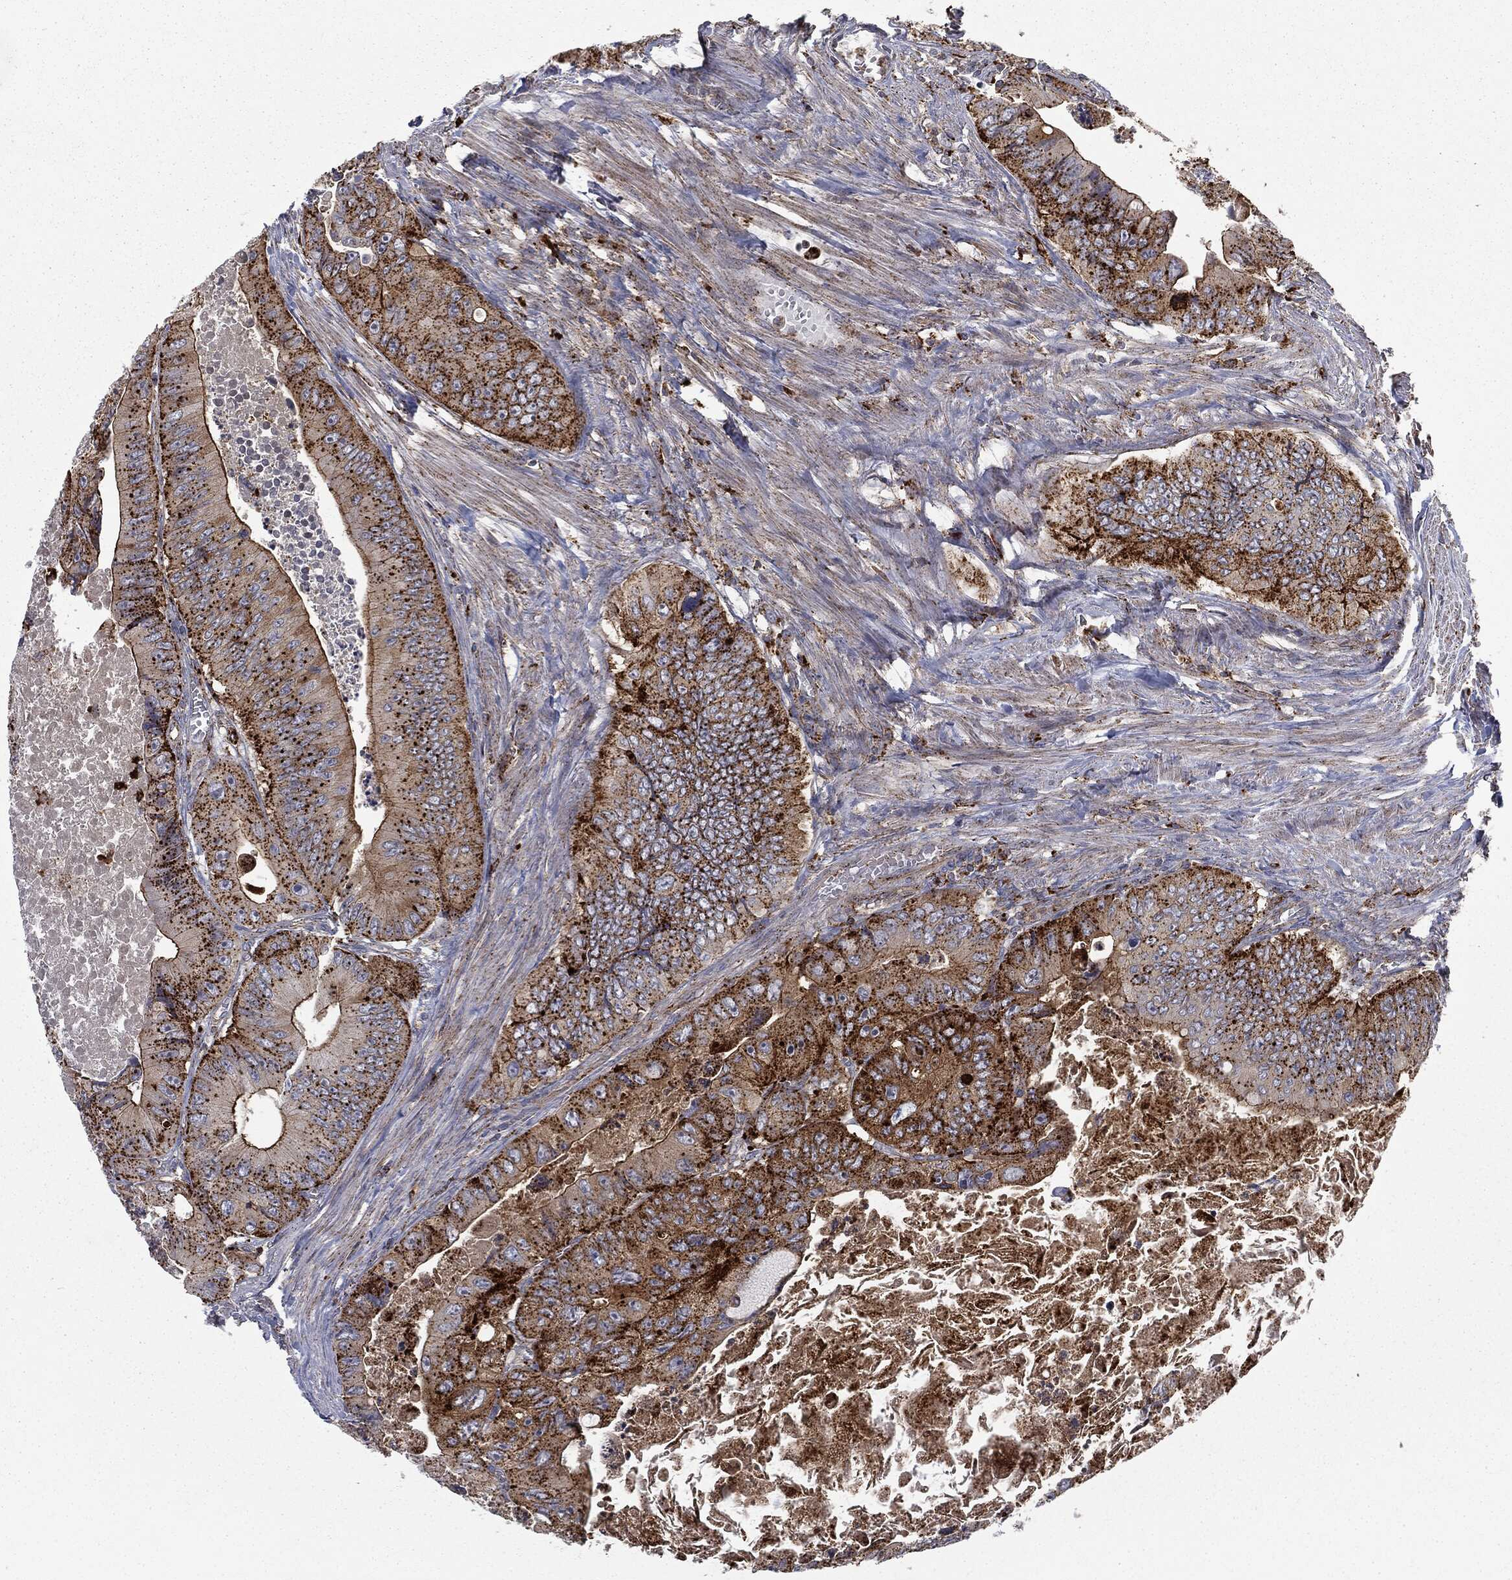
{"staining": {"intensity": "strong", "quantity": ">75%", "location": "cytoplasmic/membranous"}, "tissue": "colorectal cancer", "cell_type": "Tumor cells", "image_type": "cancer", "snomed": [{"axis": "morphology", "description": "Adenocarcinoma, NOS"}, {"axis": "topography", "description": "Colon"}], "caption": "Protein expression analysis of colorectal adenocarcinoma reveals strong cytoplasmic/membranous staining in about >75% of tumor cells.", "gene": "CTSA", "patient": {"sex": "female", "age": 84}}